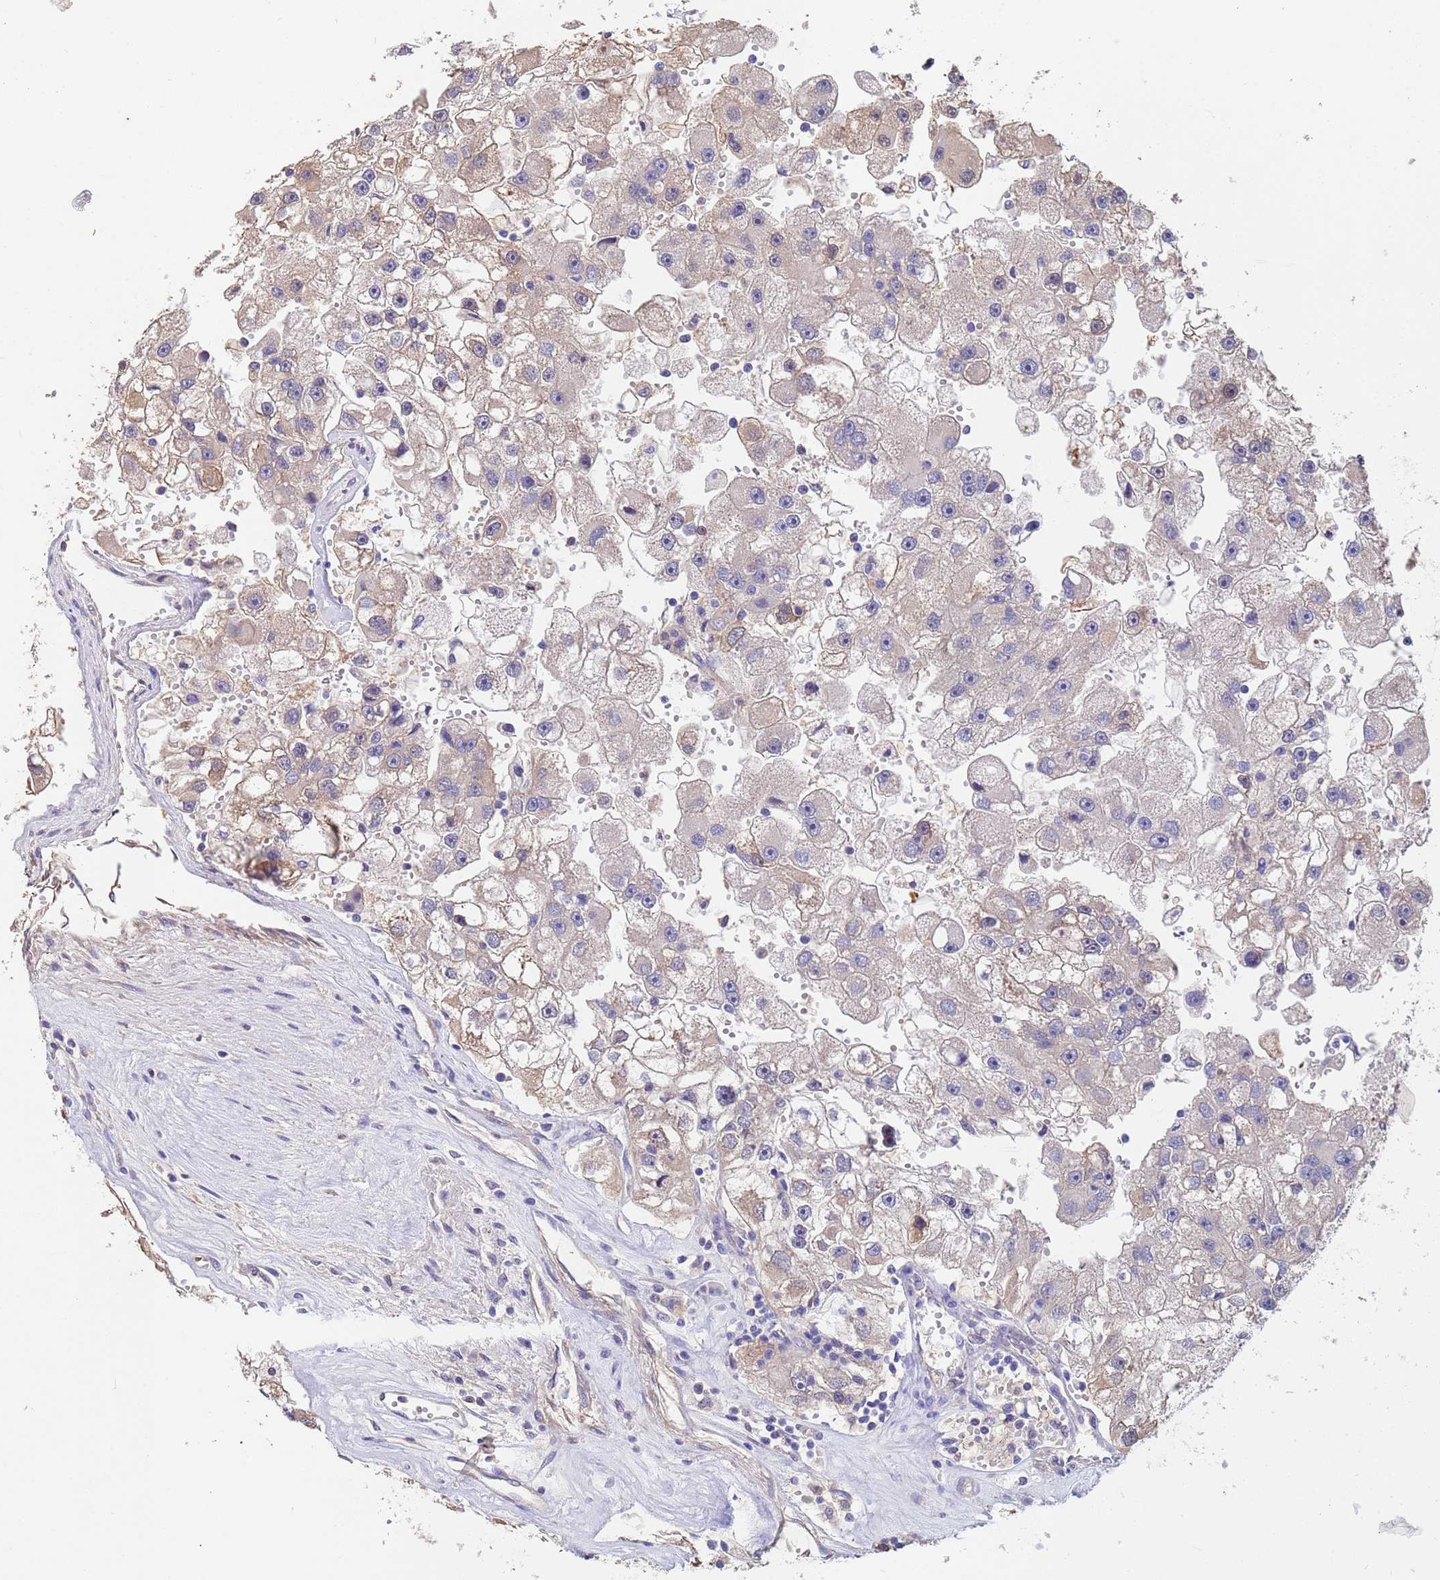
{"staining": {"intensity": "moderate", "quantity": "25%-75%", "location": "cytoplasmic/membranous"}, "tissue": "renal cancer", "cell_type": "Tumor cells", "image_type": "cancer", "snomed": [{"axis": "morphology", "description": "Adenocarcinoma, NOS"}, {"axis": "topography", "description": "Kidney"}], "caption": "Human adenocarcinoma (renal) stained with a brown dye exhibits moderate cytoplasmic/membranous positive staining in approximately 25%-75% of tumor cells.", "gene": "FAM25A", "patient": {"sex": "male", "age": 63}}